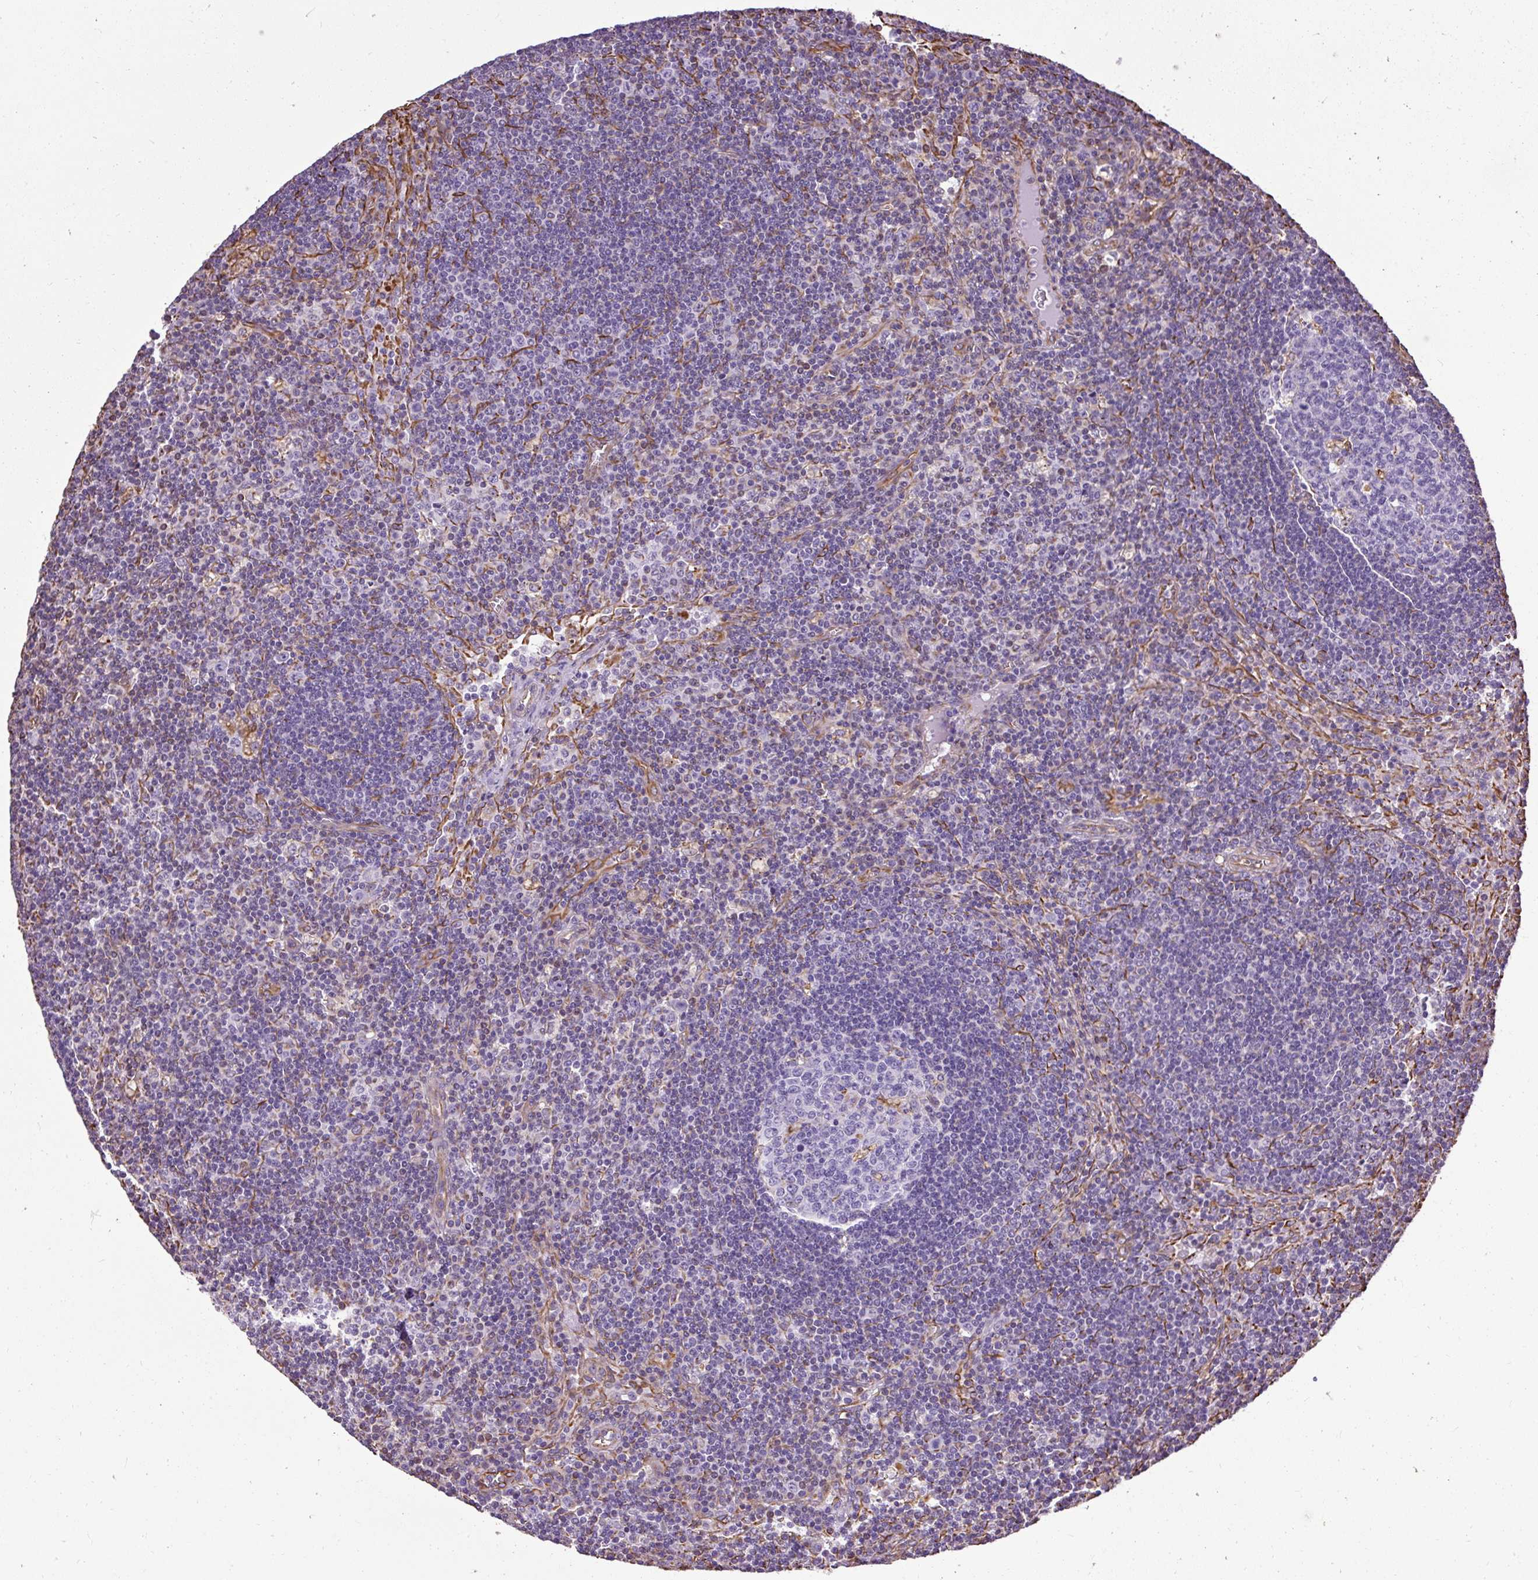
{"staining": {"intensity": "negative", "quantity": "none", "location": "none"}, "tissue": "lymph node", "cell_type": "Germinal center cells", "image_type": "normal", "snomed": [{"axis": "morphology", "description": "Normal tissue, NOS"}, {"axis": "topography", "description": "Lymph node"}], "caption": "A histopathology image of human lymph node is negative for staining in germinal center cells. The staining is performed using DAB (3,3'-diaminobenzidine) brown chromogen with nuclei counter-stained in using hematoxylin.", "gene": "PLS1", "patient": {"sex": "male", "age": 58}}